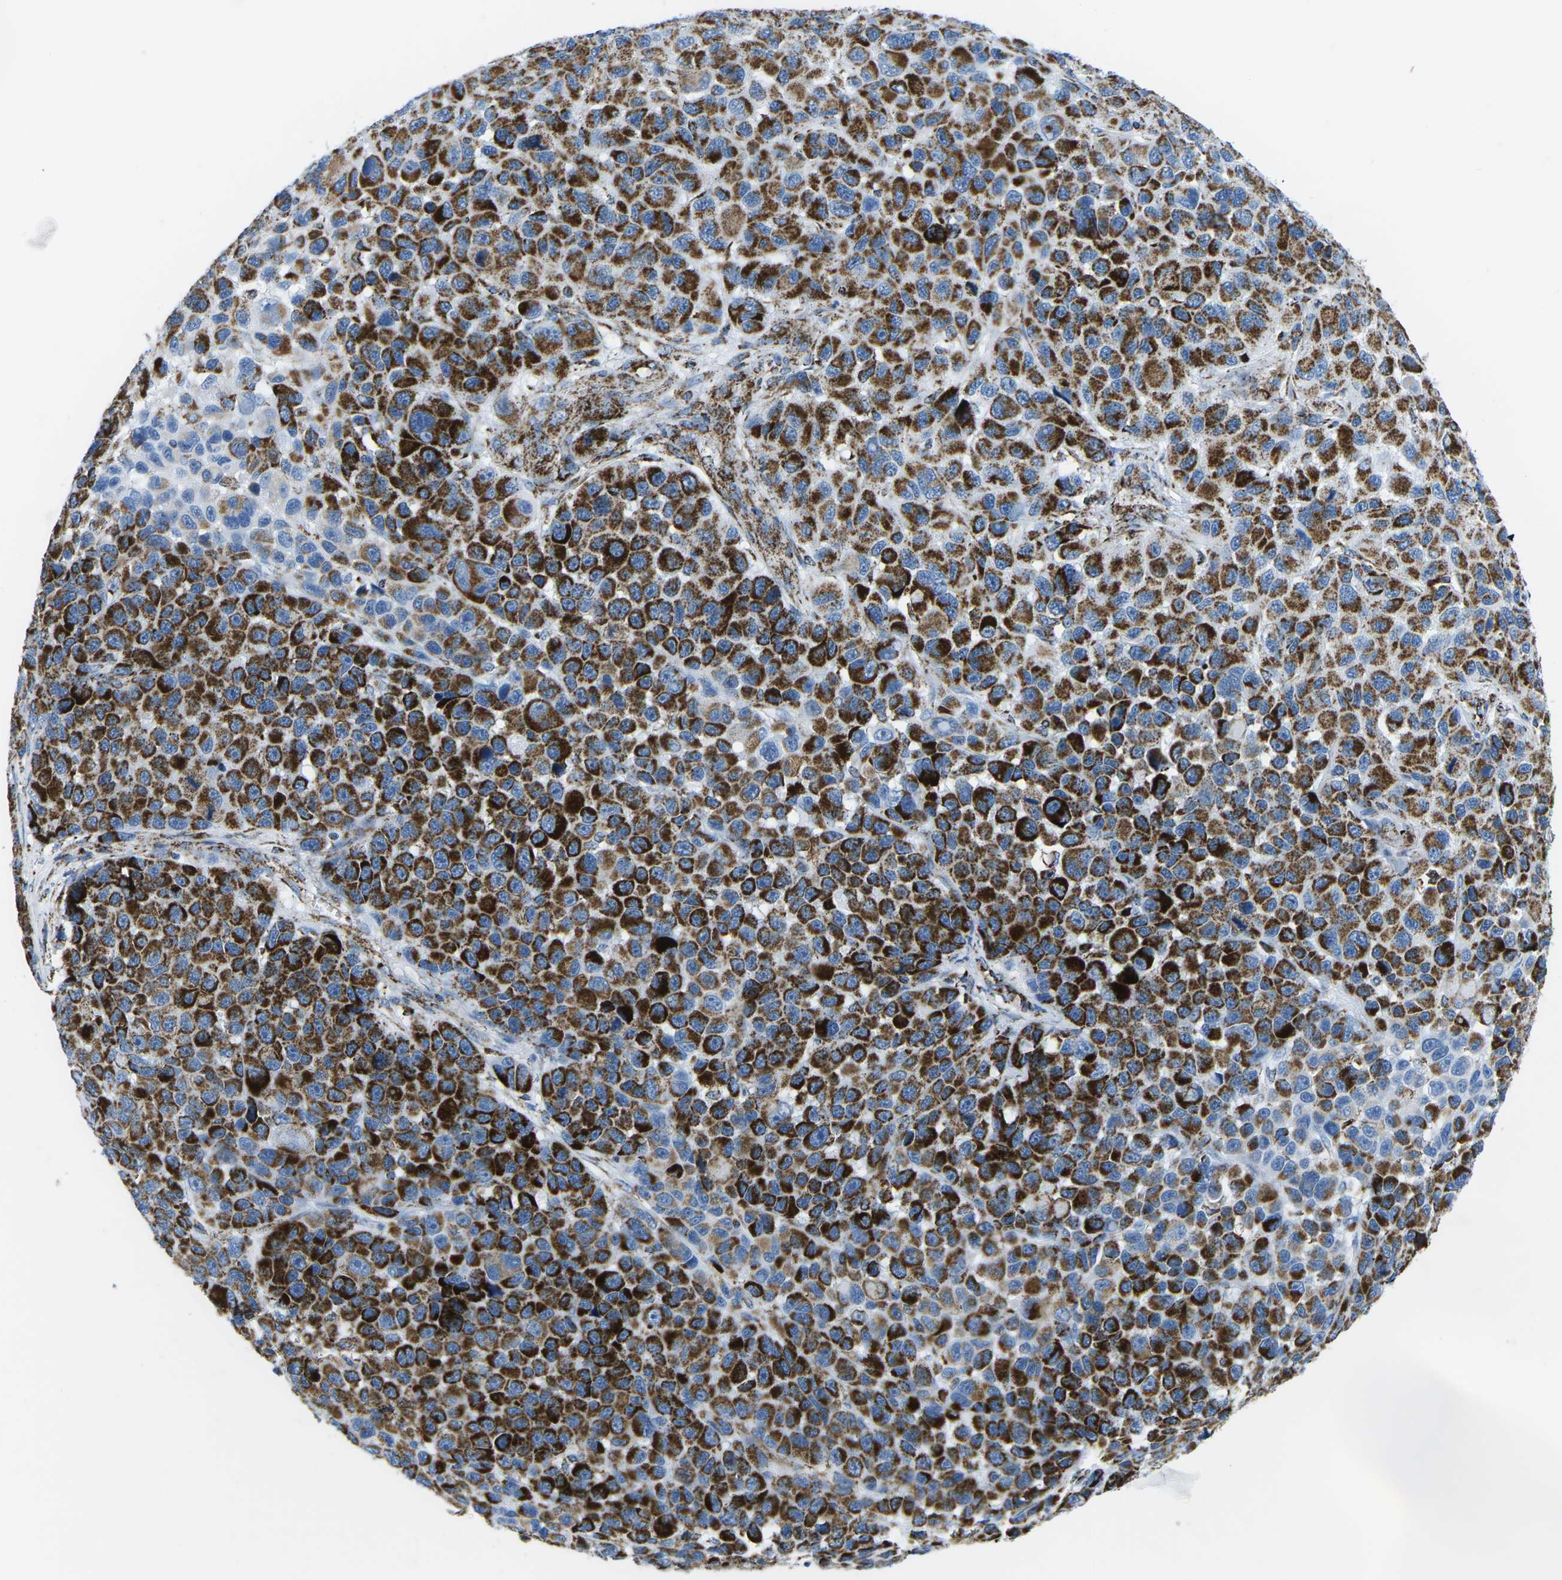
{"staining": {"intensity": "moderate", "quantity": ">75%", "location": "cytoplasmic/membranous"}, "tissue": "melanoma", "cell_type": "Tumor cells", "image_type": "cancer", "snomed": [{"axis": "morphology", "description": "Malignant melanoma, NOS"}, {"axis": "topography", "description": "Skin"}], "caption": "Malignant melanoma stained for a protein (brown) displays moderate cytoplasmic/membranous positive expression in about >75% of tumor cells.", "gene": "COX6C", "patient": {"sex": "male", "age": 53}}